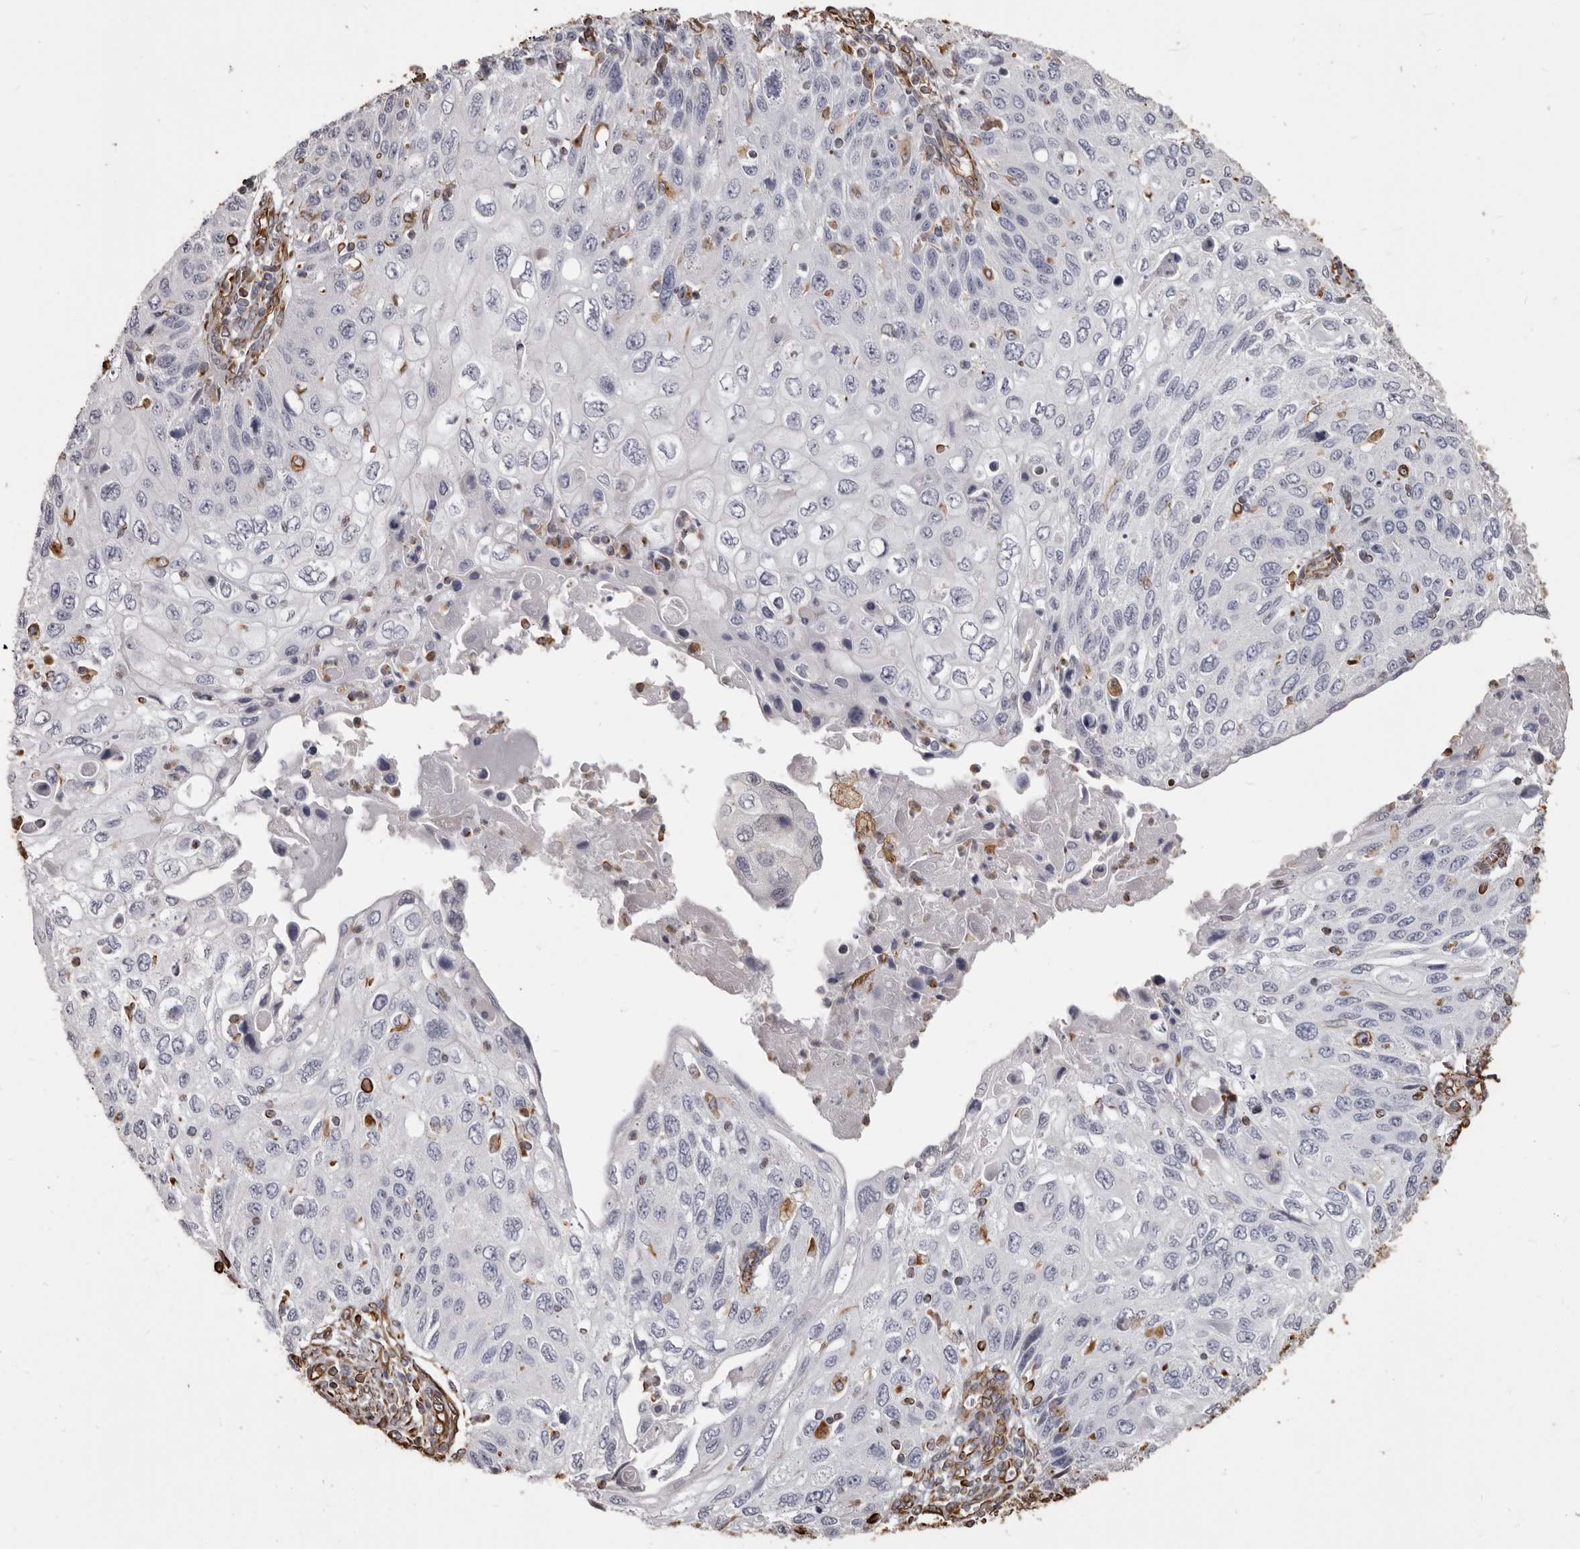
{"staining": {"intensity": "negative", "quantity": "none", "location": "none"}, "tissue": "cervical cancer", "cell_type": "Tumor cells", "image_type": "cancer", "snomed": [{"axis": "morphology", "description": "Squamous cell carcinoma, NOS"}, {"axis": "topography", "description": "Cervix"}], "caption": "Tumor cells are negative for brown protein staining in cervical squamous cell carcinoma.", "gene": "MTURN", "patient": {"sex": "female", "age": 70}}